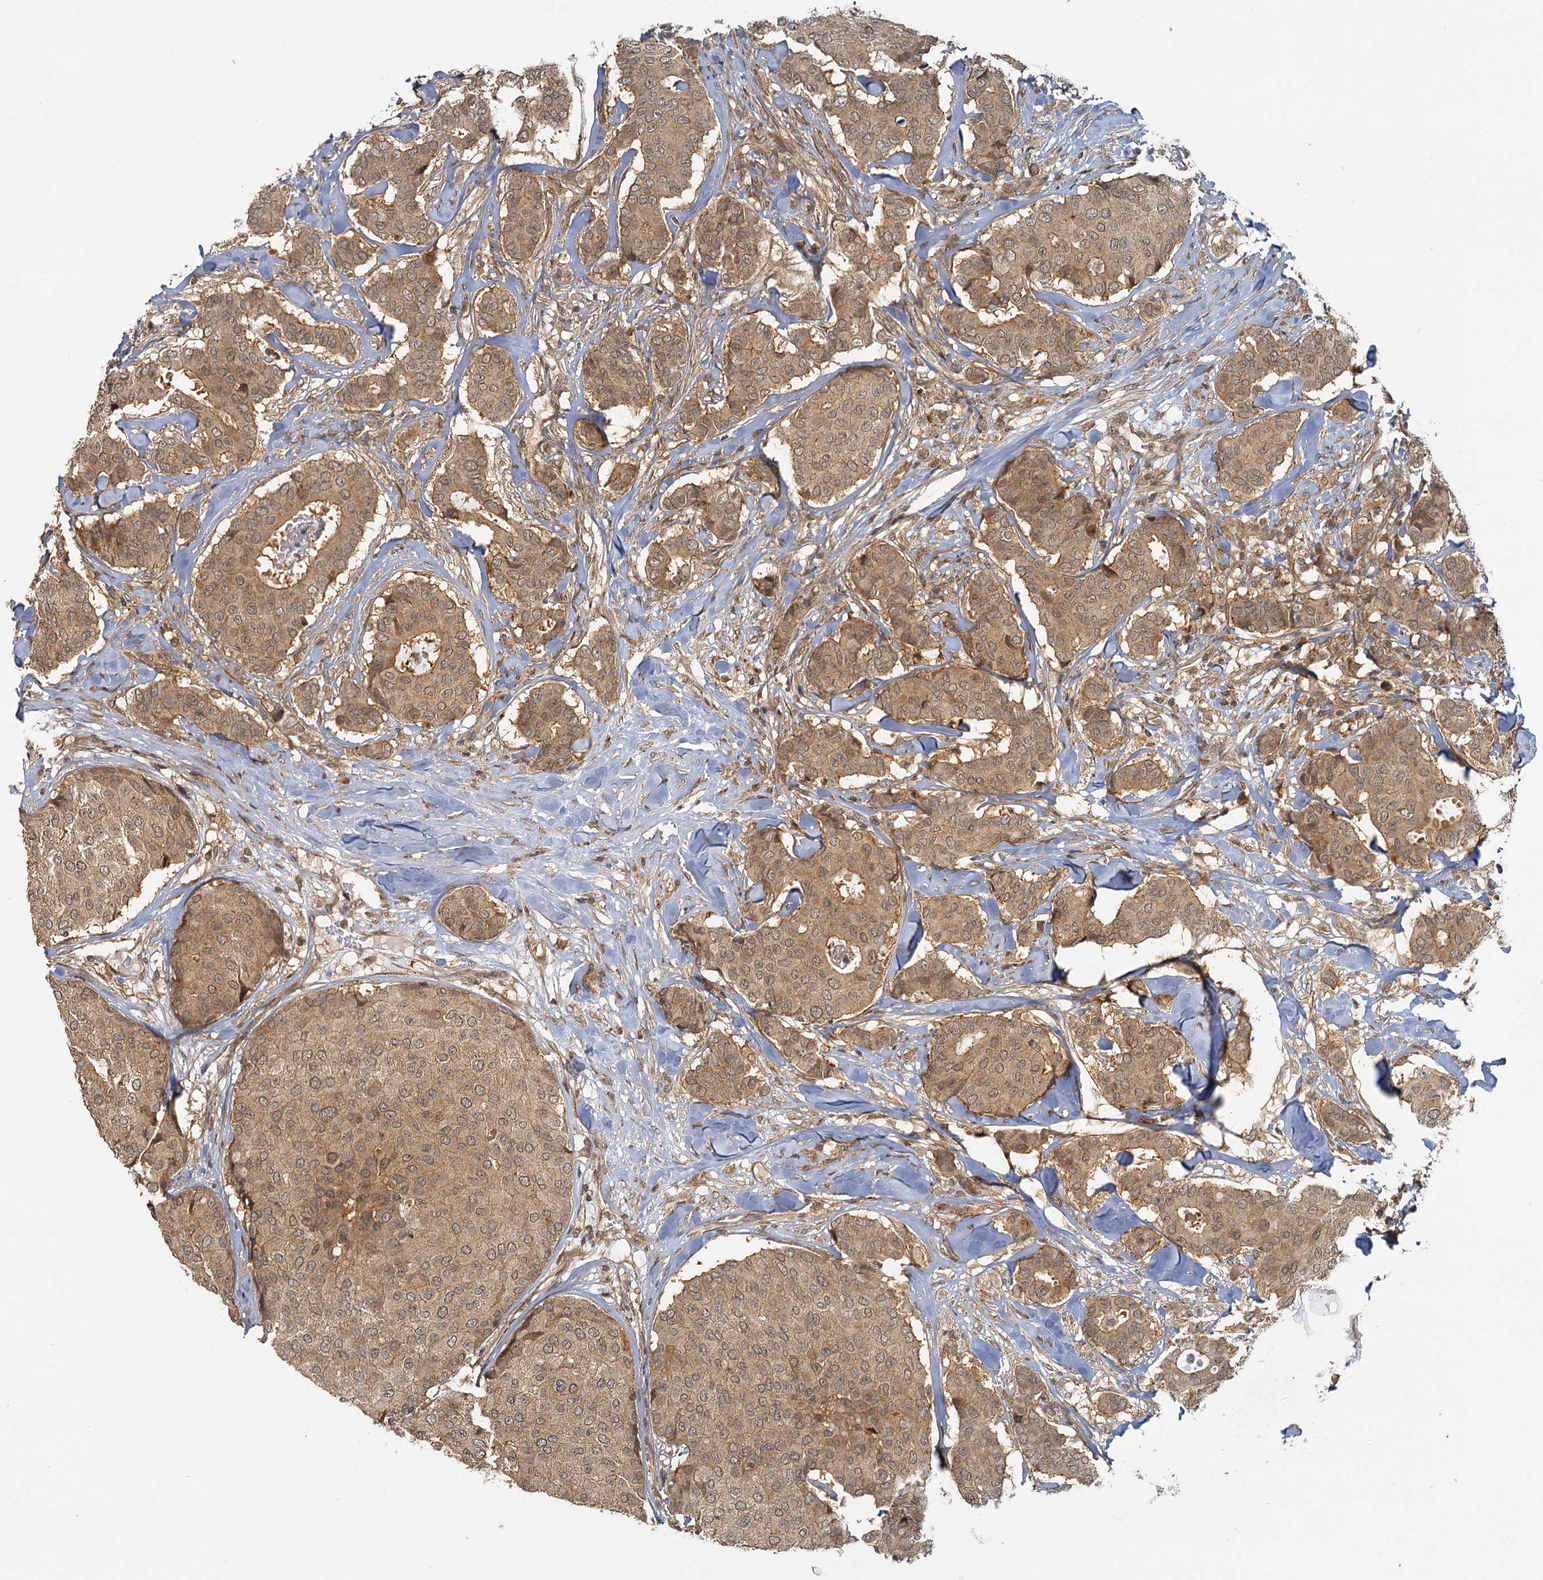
{"staining": {"intensity": "moderate", "quantity": ">75%", "location": "cytoplasmic/membranous,nuclear"}, "tissue": "breast cancer", "cell_type": "Tumor cells", "image_type": "cancer", "snomed": [{"axis": "morphology", "description": "Duct carcinoma"}, {"axis": "topography", "description": "Breast"}], "caption": "Immunohistochemistry (IHC) staining of infiltrating ductal carcinoma (breast), which shows medium levels of moderate cytoplasmic/membranous and nuclear positivity in approximately >75% of tumor cells indicating moderate cytoplasmic/membranous and nuclear protein expression. The staining was performed using DAB (3,3'-diaminobenzidine) (brown) for protein detection and nuclei were counterstained in hematoxylin (blue).", "gene": "ZNF549", "patient": {"sex": "female", "age": 75}}